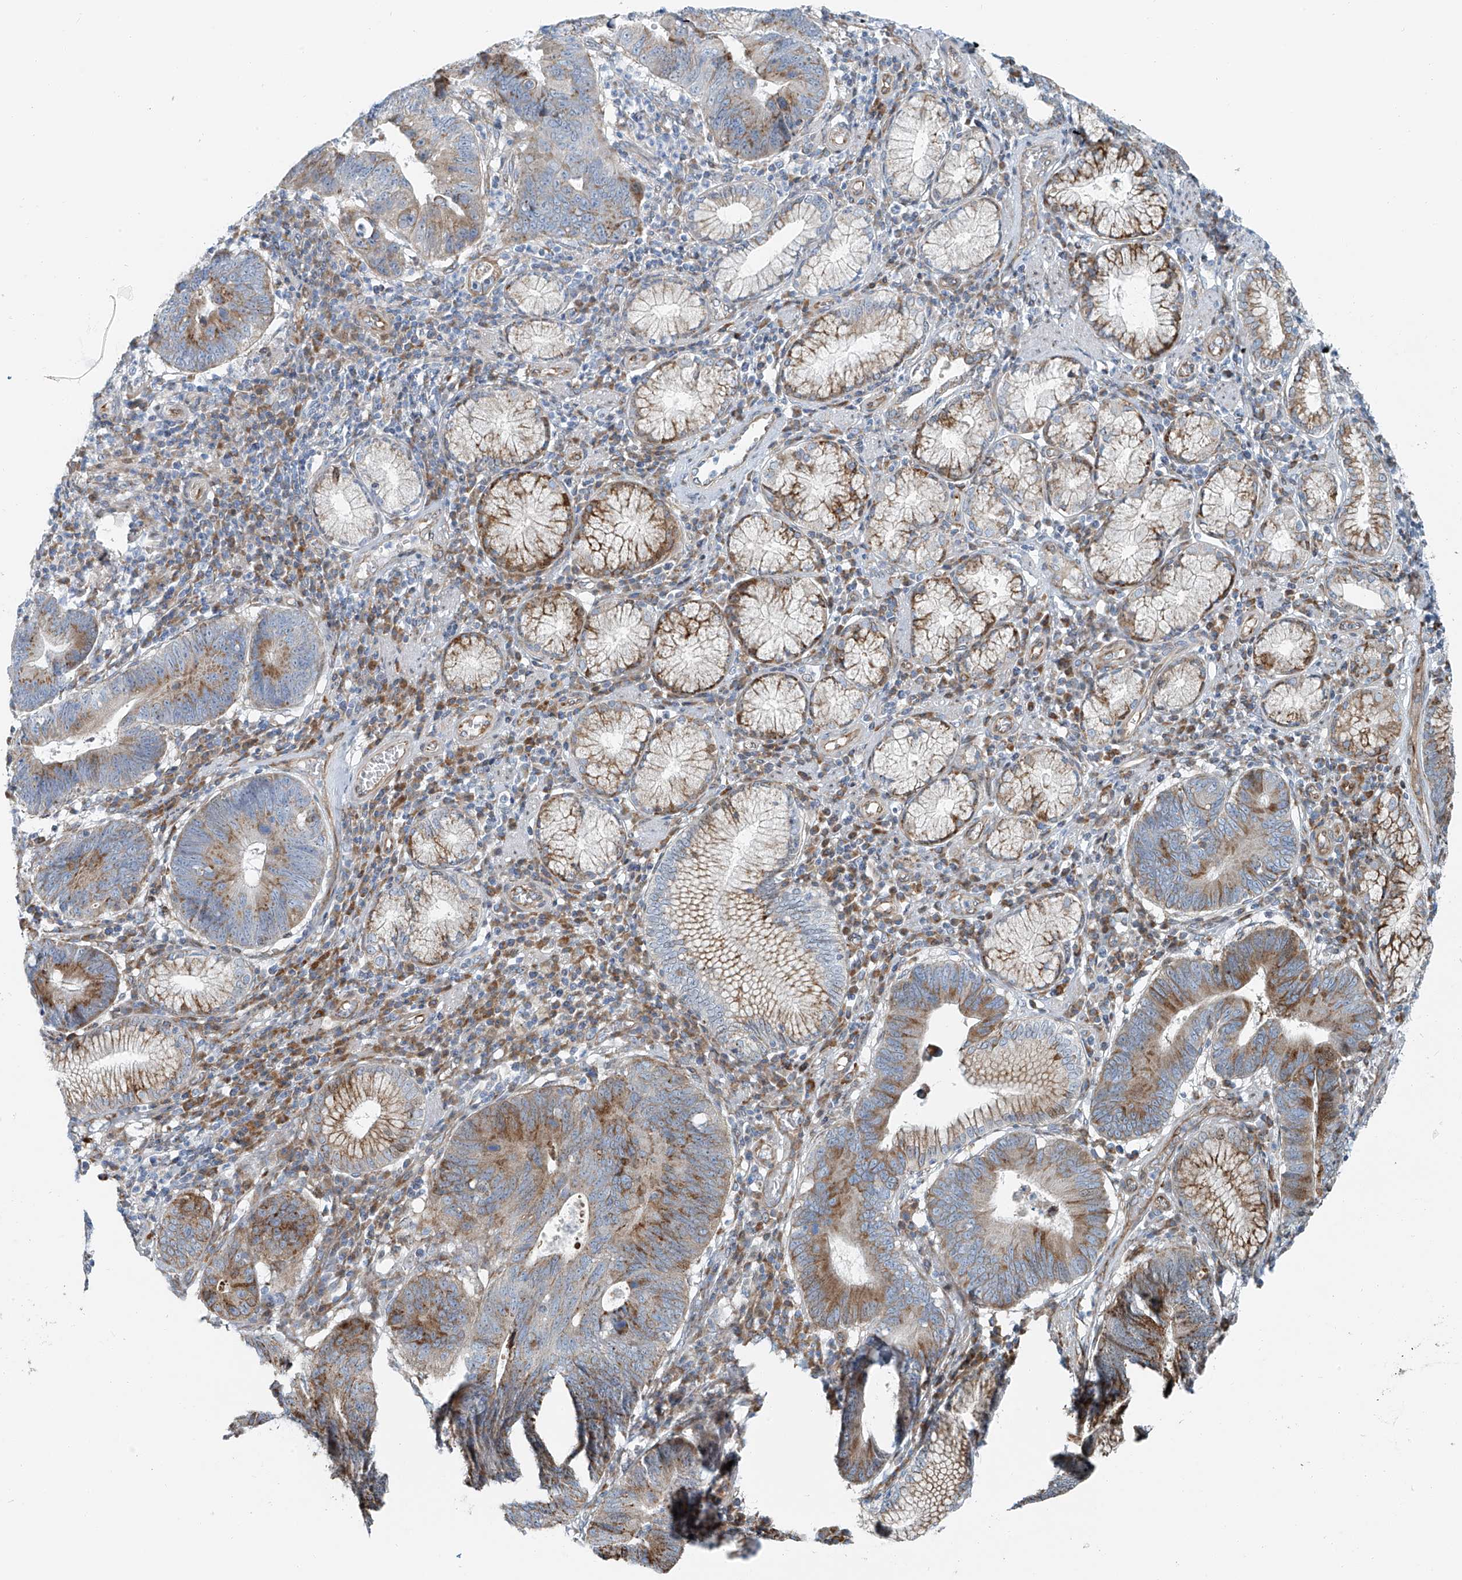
{"staining": {"intensity": "moderate", "quantity": "<25%", "location": "cytoplasmic/membranous"}, "tissue": "stomach cancer", "cell_type": "Tumor cells", "image_type": "cancer", "snomed": [{"axis": "morphology", "description": "Adenocarcinoma, NOS"}, {"axis": "topography", "description": "Stomach"}], "caption": "A brown stain highlights moderate cytoplasmic/membranous positivity of a protein in human stomach cancer tumor cells.", "gene": "HIC2", "patient": {"sex": "male", "age": 59}}